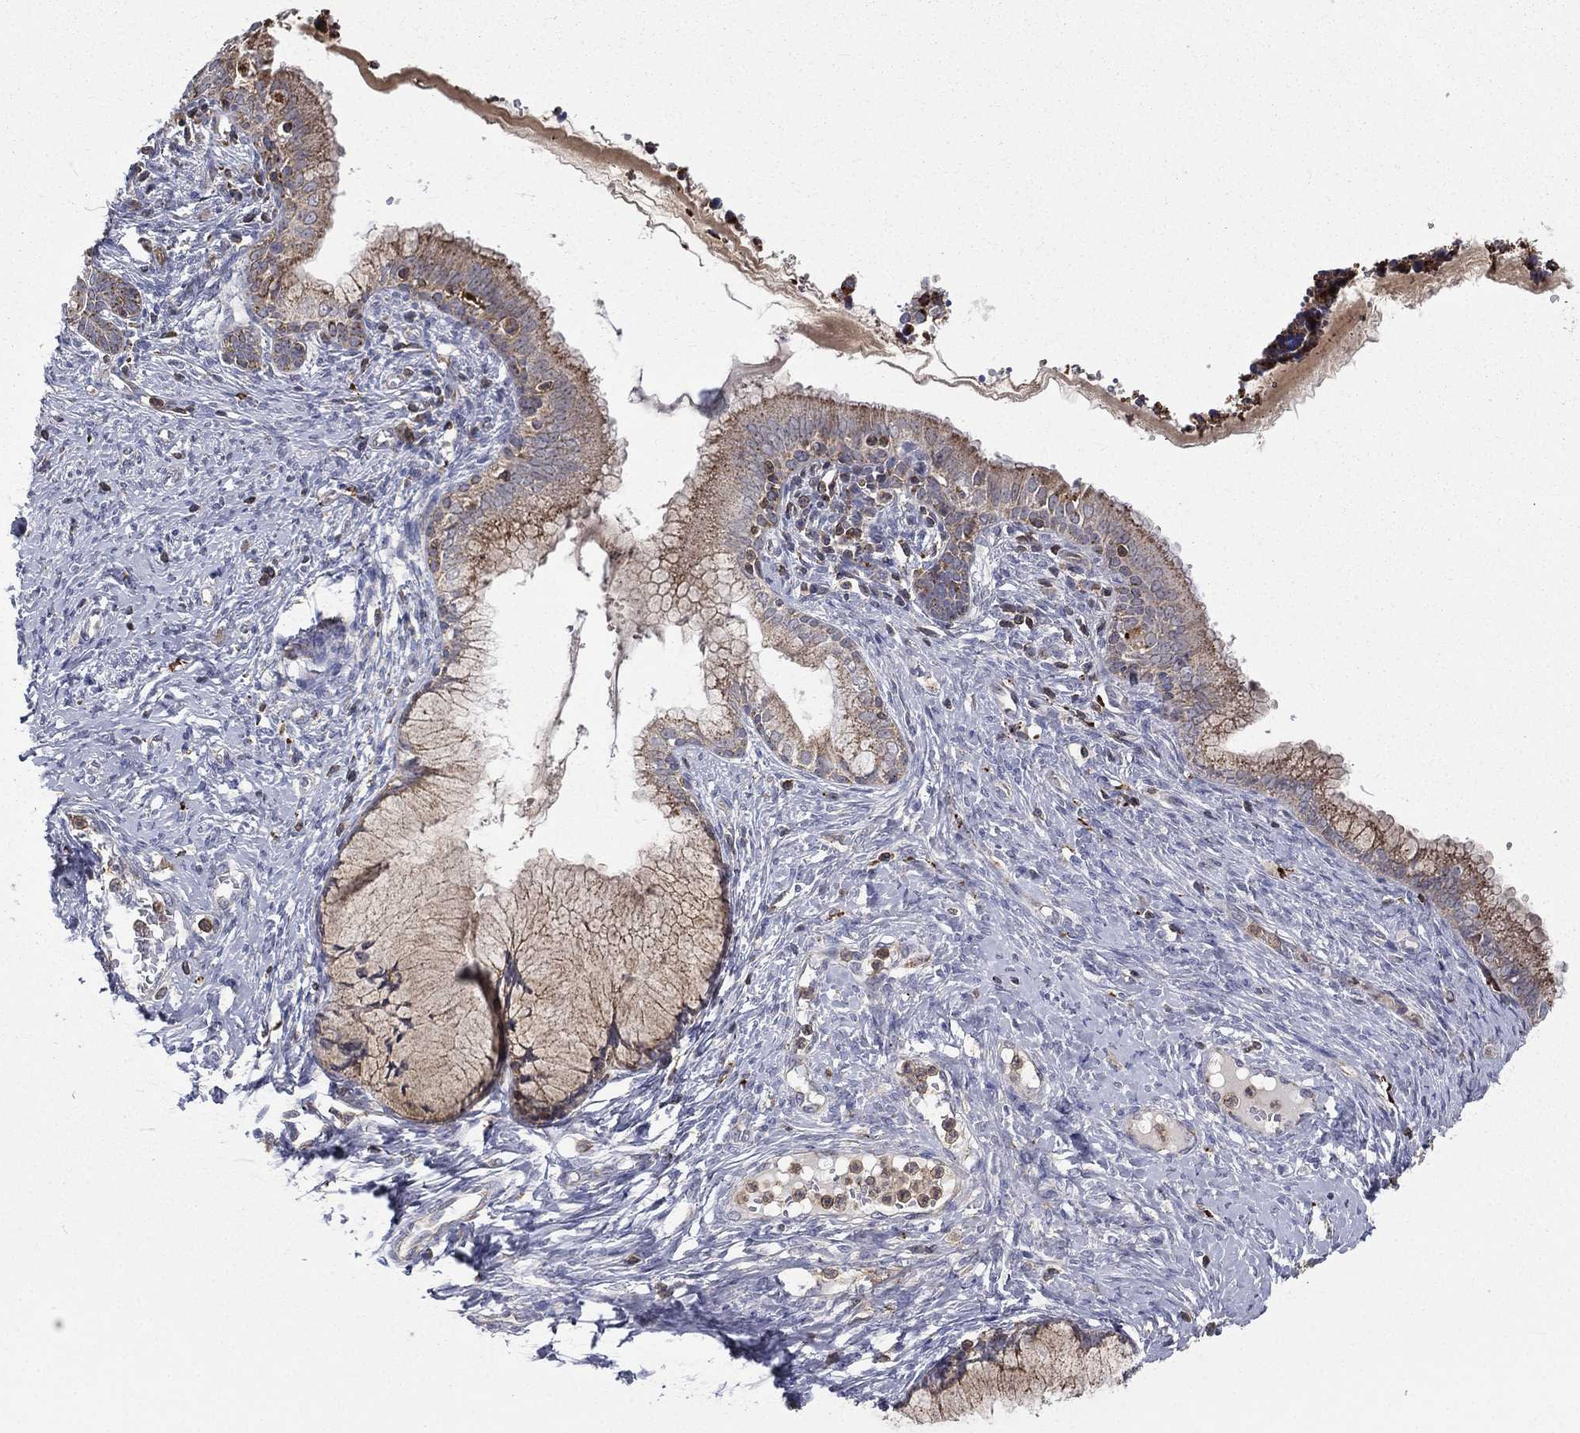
{"staining": {"intensity": "strong", "quantity": "25%-75%", "location": "cytoplasmic/membranous"}, "tissue": "cervical cancer", "cell_type": "Tumor cells", "image_type": "cancer", "snomed": [{"axis": "morphology", "description": "Squamous cell carcinoma, NOS"}, {"axis": "topography", "description": "Cervix"}], "caption": "Immunohistochemical staining of human cervical squamous cell carcinoma demonstrates high levels of strong cytoplasmic/membranous expression in approximately 25%-75% of tumor cells.", "gene": "RIN3", "patient": {"sex": "female", "age": 63}}